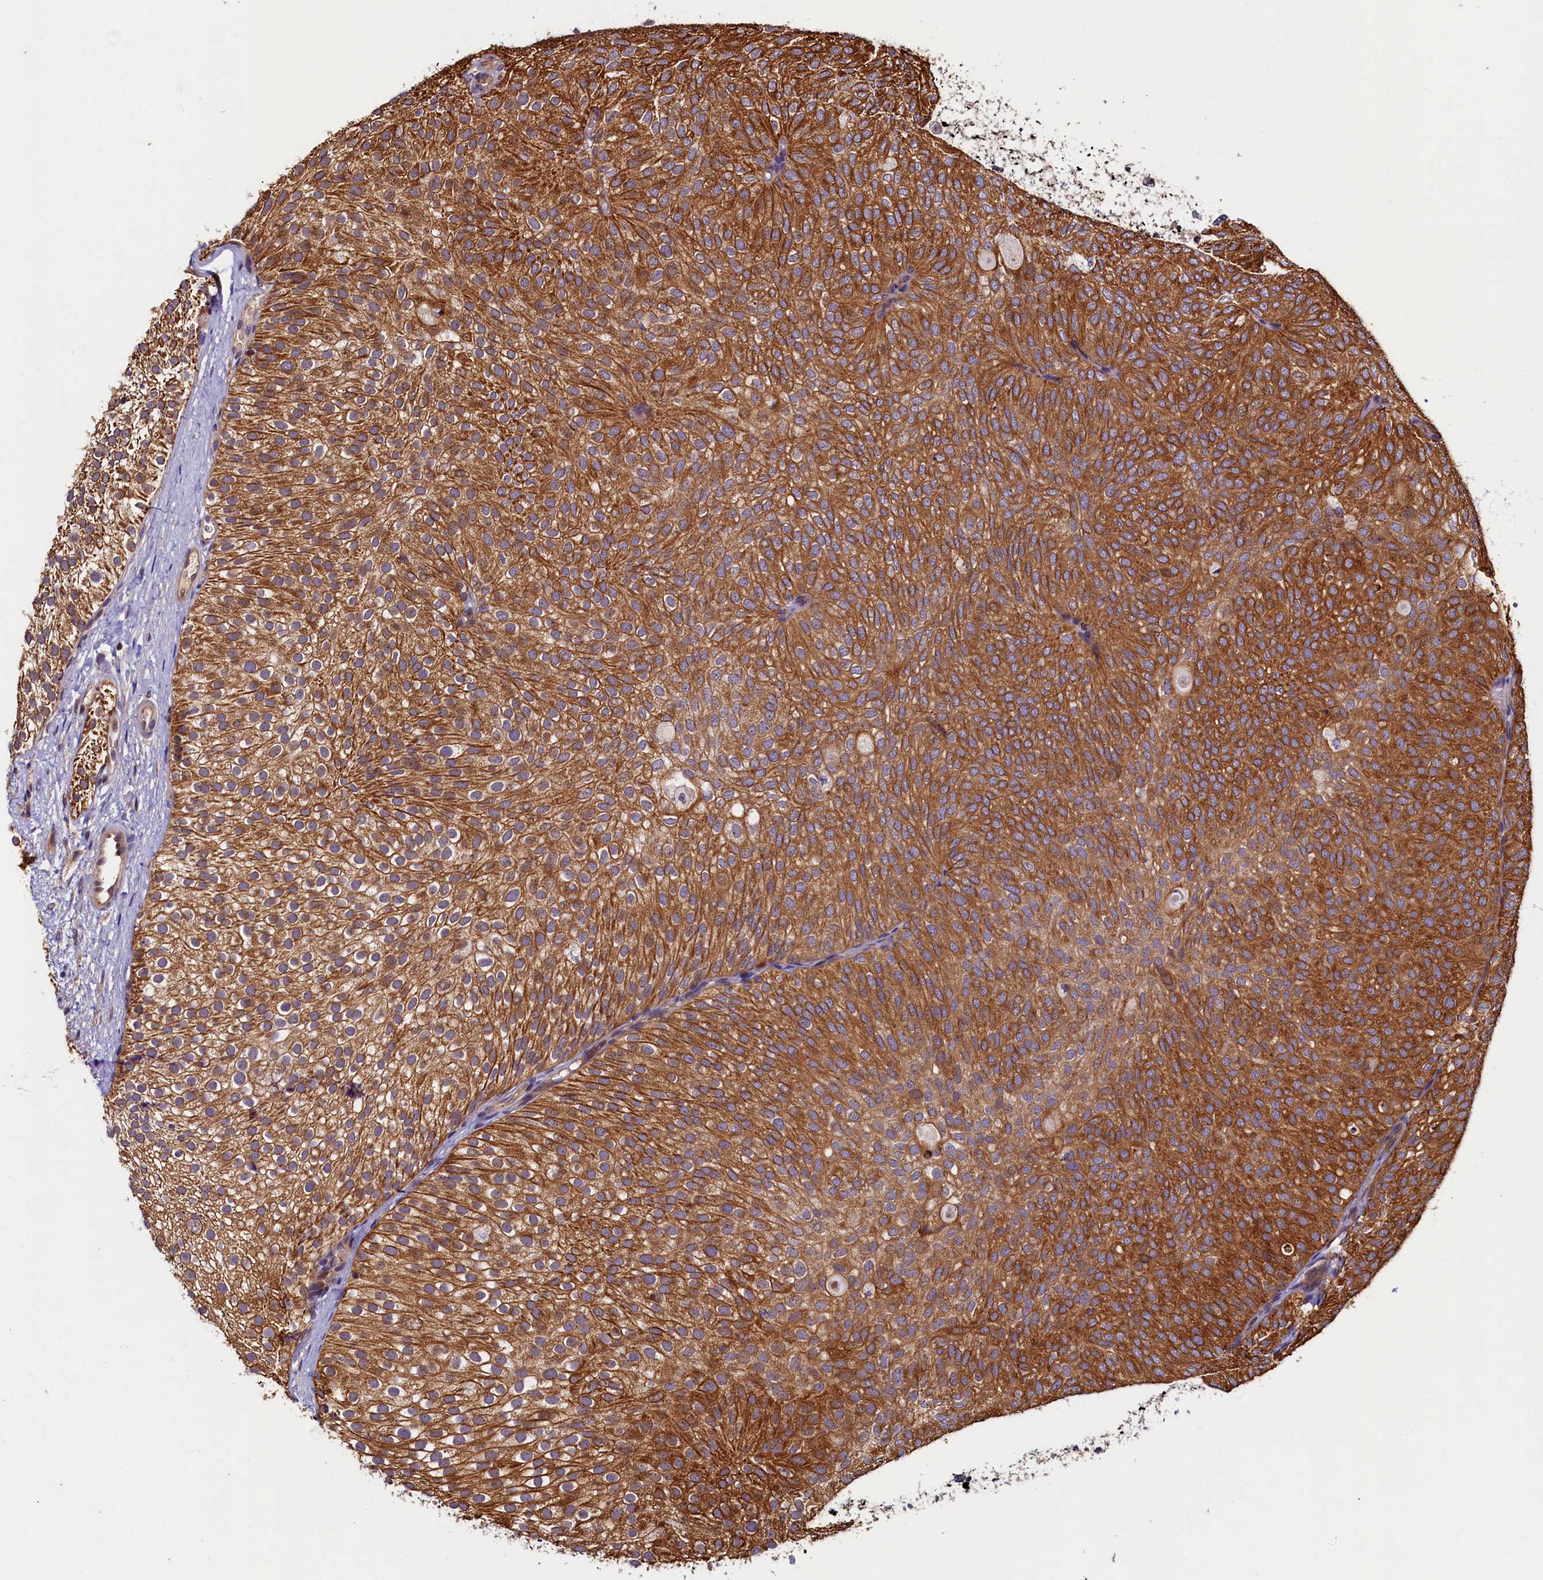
{"staining": {"intensity": "strong", "quantity": ">75%", "location": "cytoplasmic/membranous"}, "tissue": "urothelial cancer", "cell_type": "Tumor cells", "image_type": "cancer", "snomed": [{"axis": "morphology", "description": "Urothelial carcinoma, Low grade"}, {"axis": "topography", "description": "Urinary bladder"}], "caption": "Protein staining of urothelial carcinoma (low-grade) tissue reveals strong cytoplasmic/membranous expression in about >75% of tumor cells.", "gene": "NCKAP5L", "patient": {"sex": "male", "age": 78}}